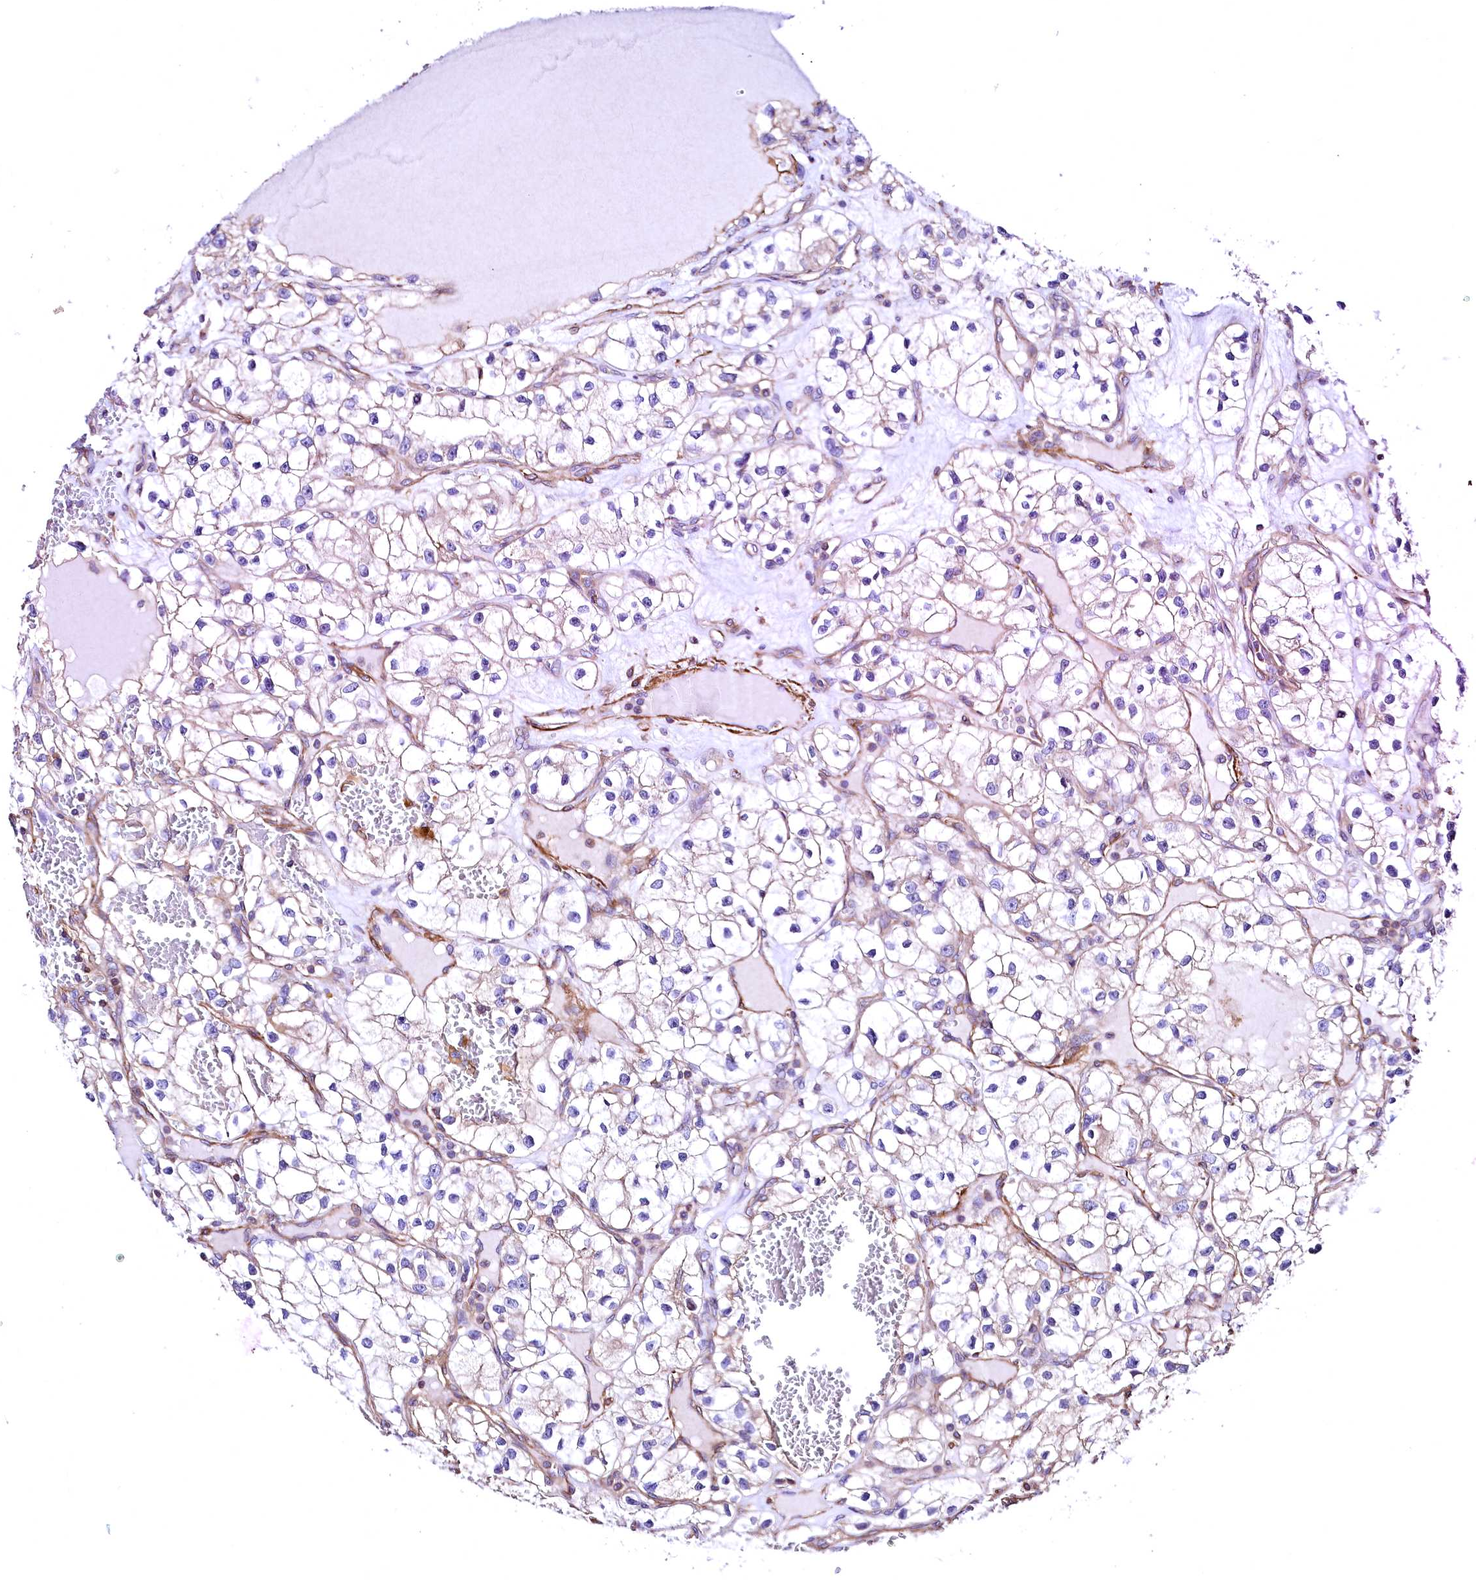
{"staining": {"intensity": "weak", "quantity": "<25%", "location": "cytoplasmic/membranous"}, "tissue": "renal cancer", "cell_type": "Tumor cells", "image_type": "cancer", "snomed": [{"axis": "morphology", "description": "Adenocarcinoma, NOS"}, {"axis": "topography", "description": "Kidney"}], "caption": "The immunohistochemistry histopathology image has no significant expression in tumor cells of renal cancer tissue. The staining is performed using DAB (3,3'-diaminobenzidine) brown chromogen with nuclei counter-stained in using hematoxylin.", "gene": "GPR176", "patient": {"sex": "female", "age": 57}}